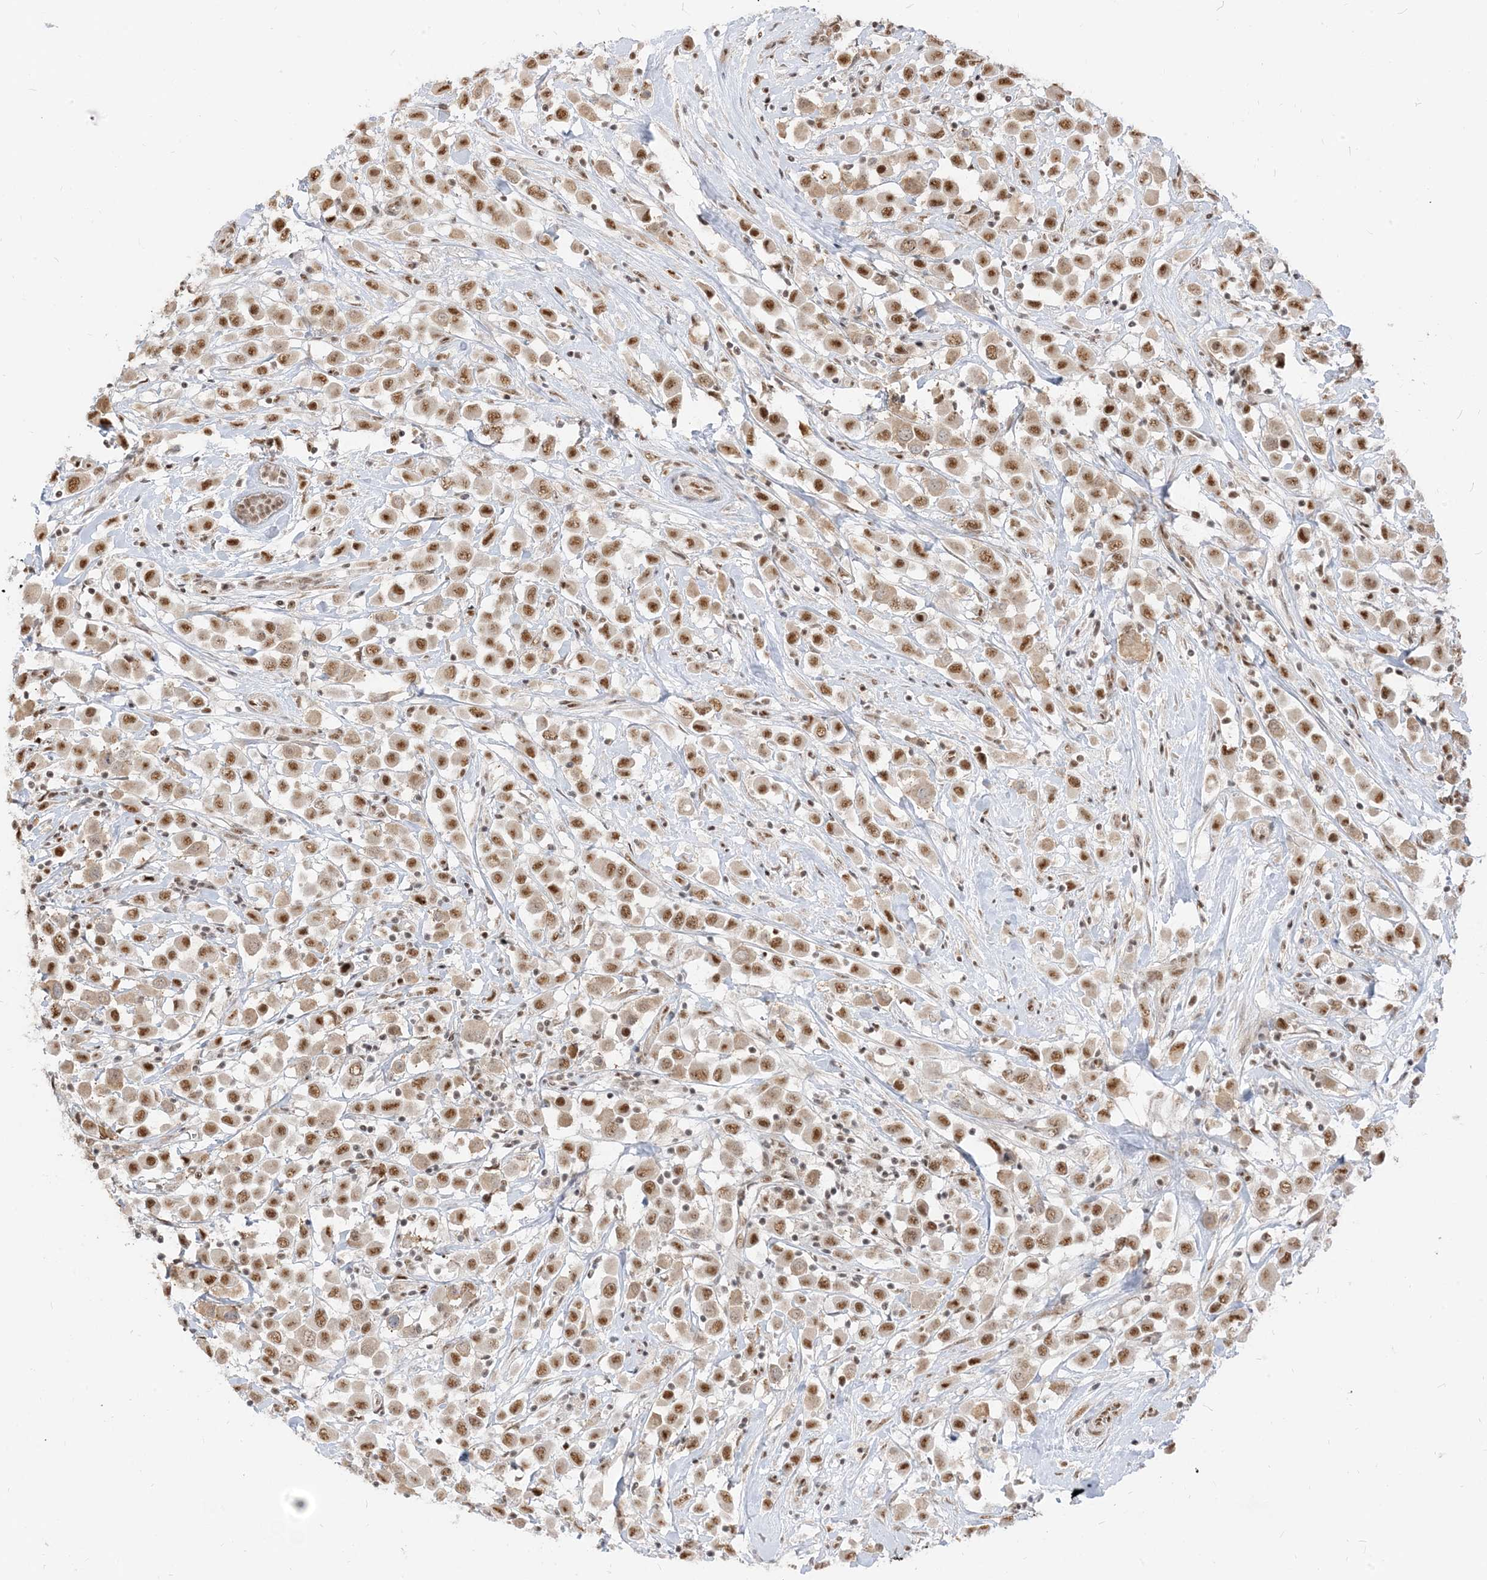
{"staining": {"intensity": "moderate", "quantity": ">75%", "location": "nuclear"}, "tissue": "breast cancer", "cell_type": "Tumor cells", "image_type": "cancer", "snomed": [{"axis": "morphology", "description": "Duct carcinoma"}, {"axis": "topography", "description": "Breast"}], "caption": "Moderate nuclear positivity for a protein is present in about >75% of tumor cells of intraductal carcinoma (breast) using IHC.", "gene": "ARGLU1", "patient": {"sex": "female", "age": 61}}